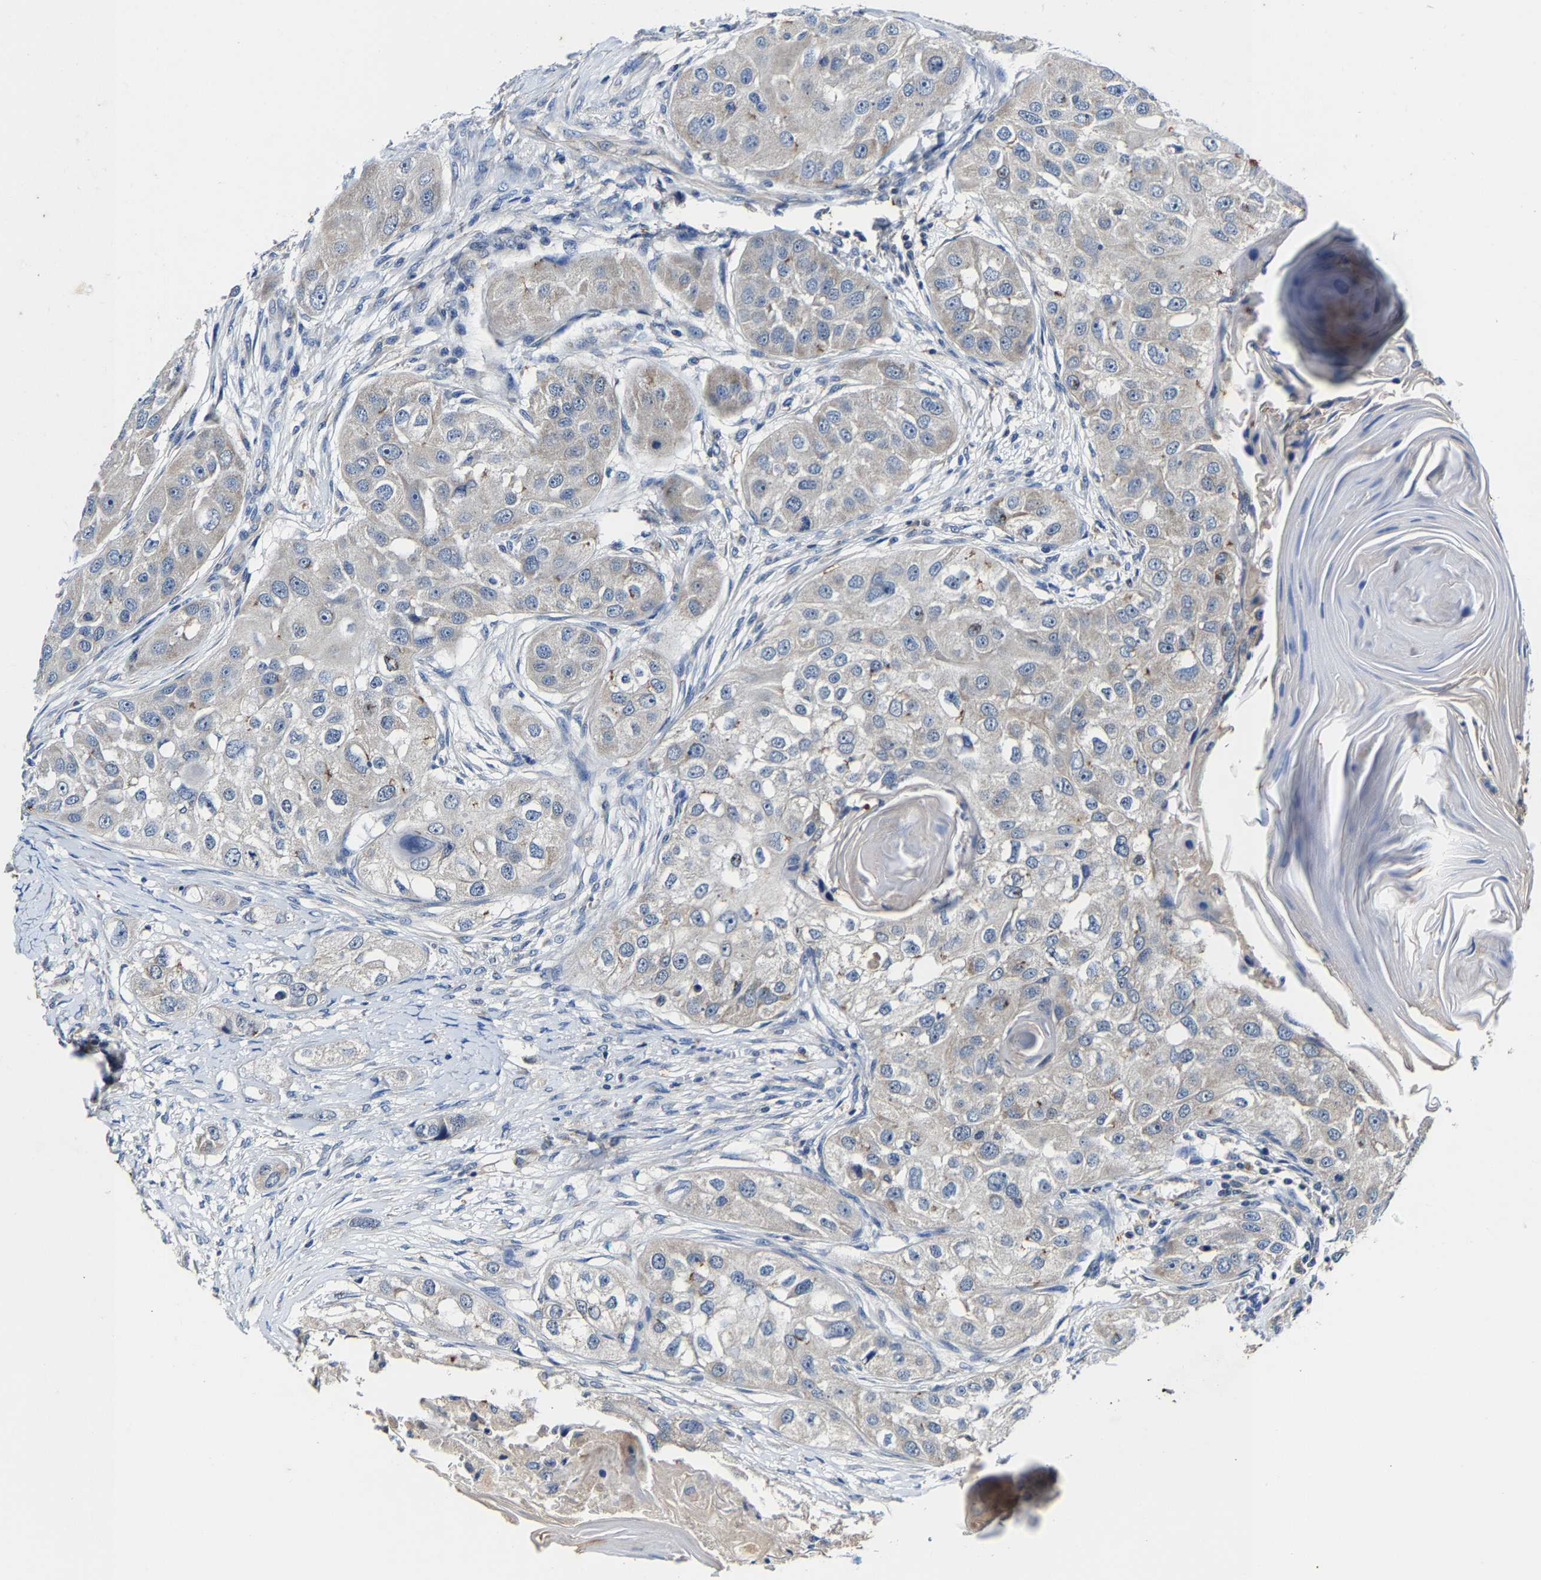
{"staining": {"intensity": "weak", "quantity": "<25%", "location": "cytoplasmic/membranous,nuclear"}, "tissue": "head and neck cancer", "cell_type": "Tumor cells", "image_type": "cancer", "snomed": [{"axis": "morphology", "description": "Normal tissue, NOS"}, {"axis": "morphology", "description": "Squamous cell carcinoma, NOS"}, {"axis": "topography", "description": "Skeletal muscle"}, {"axis": "topography", "description": "Head-Neck"}], "caption": "A high-resolution histopathology image shows immunohistochemistry (IHC) staining of head and neck cancer, which demonstrates no significant positivity in tumor cells.", "gene": "SLC25A25", "patient": {"sex": "male", "age": 51}}